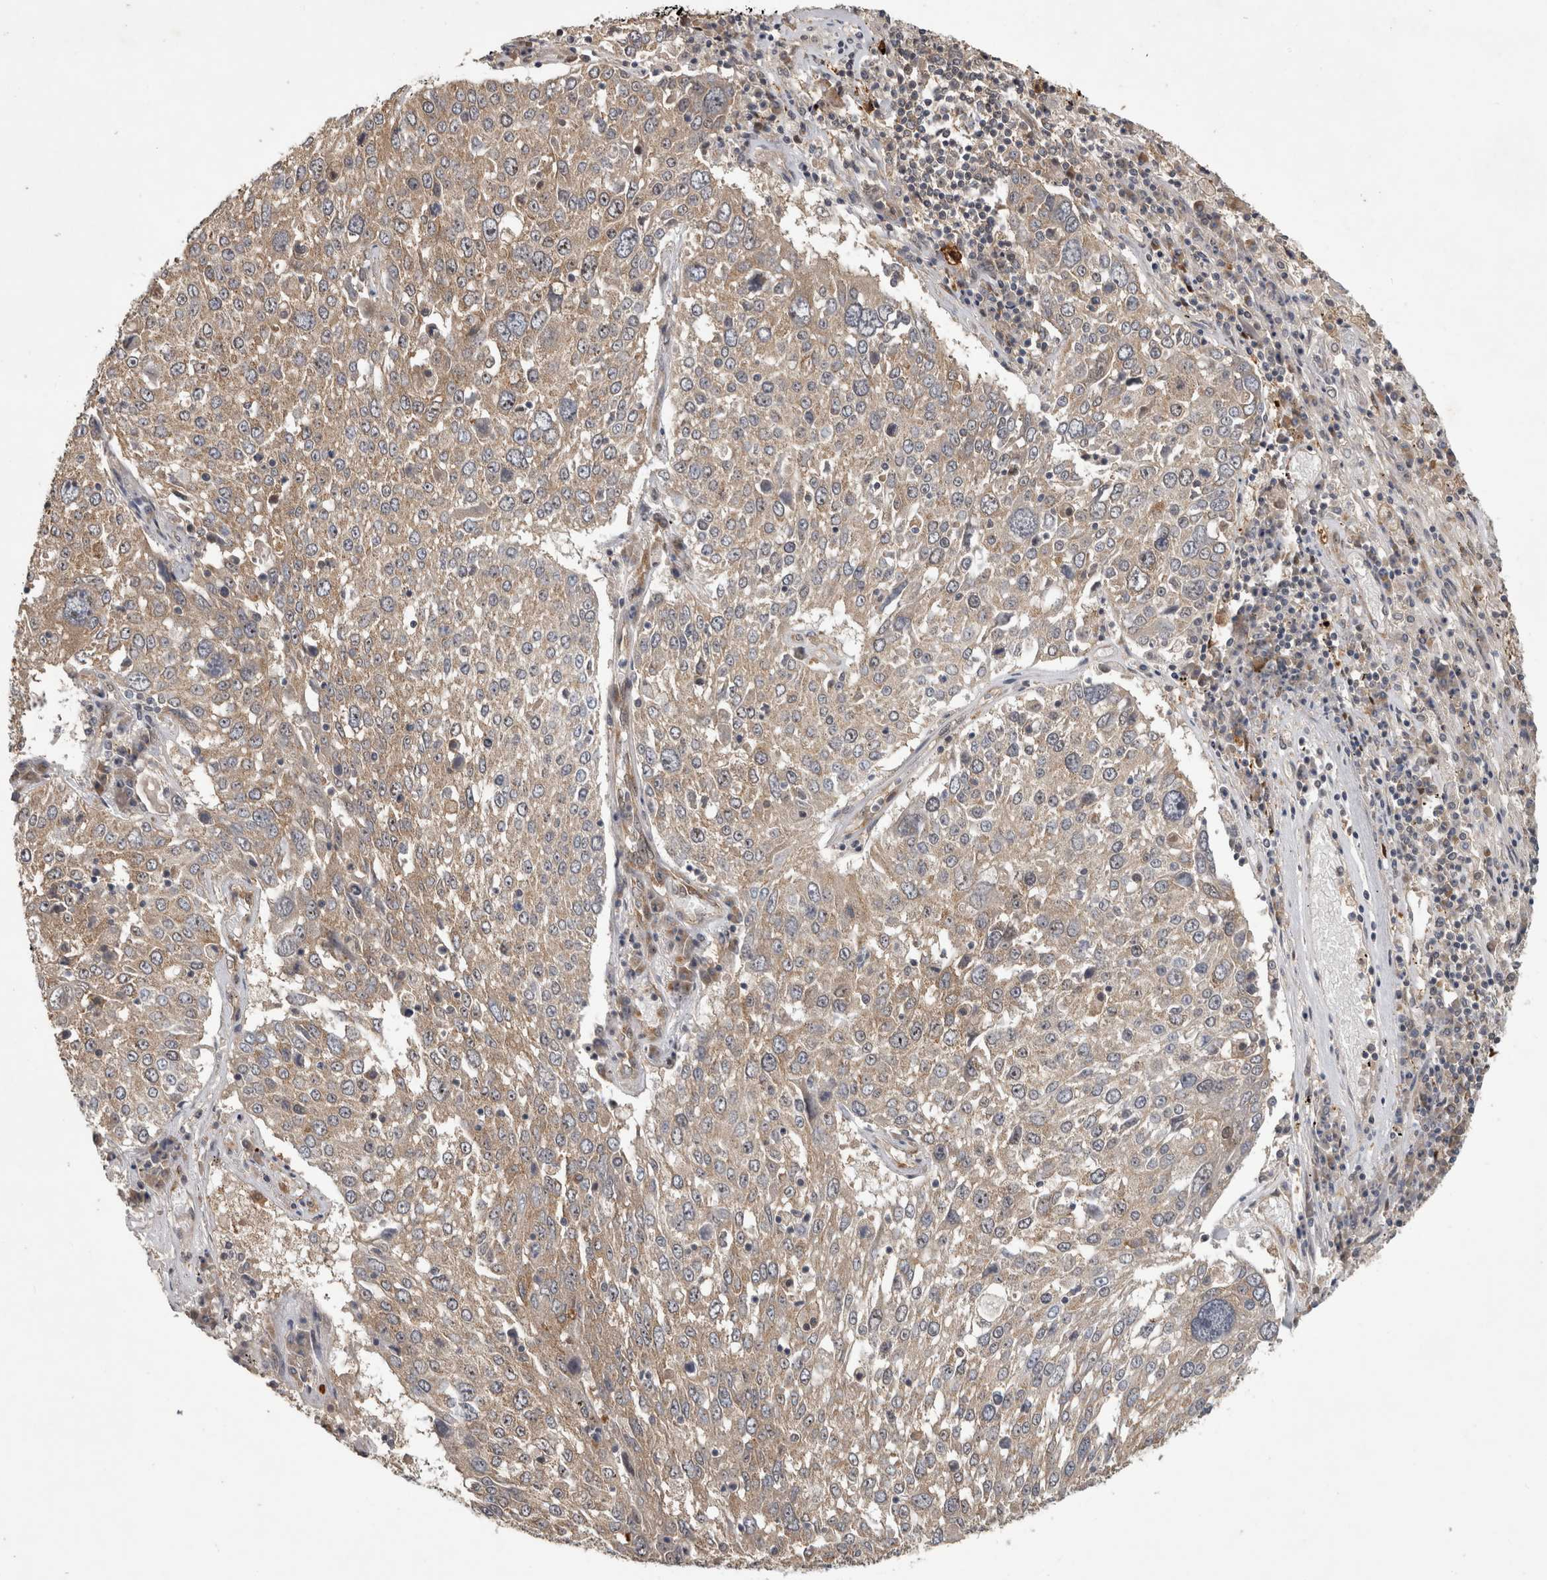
{"staining": {"intensity": "weak", "quantity": "25%-75%", "location": "cytoplasmic/membranous"}, "tissue": "lung cancer", "cell_type": "Tumor cells", "image_type": "cancer", "snomed": [{"axis": "morphology", "description": "Squamous cell carcinoma, NOS"}, {"axis": "topography", "description": "Lung"}], "caption": "Lung squamous cell carcinoma tissue demonstrates weak cytoplasmic/membranous expression in approximately 25%-75% of tumor cells (DAB (3,3'-diaminobenzidine) IHC with brightfield microscopy, high magnification).", "gene": "ATXN2", "patient": {"sex": "male", "age": 65}}